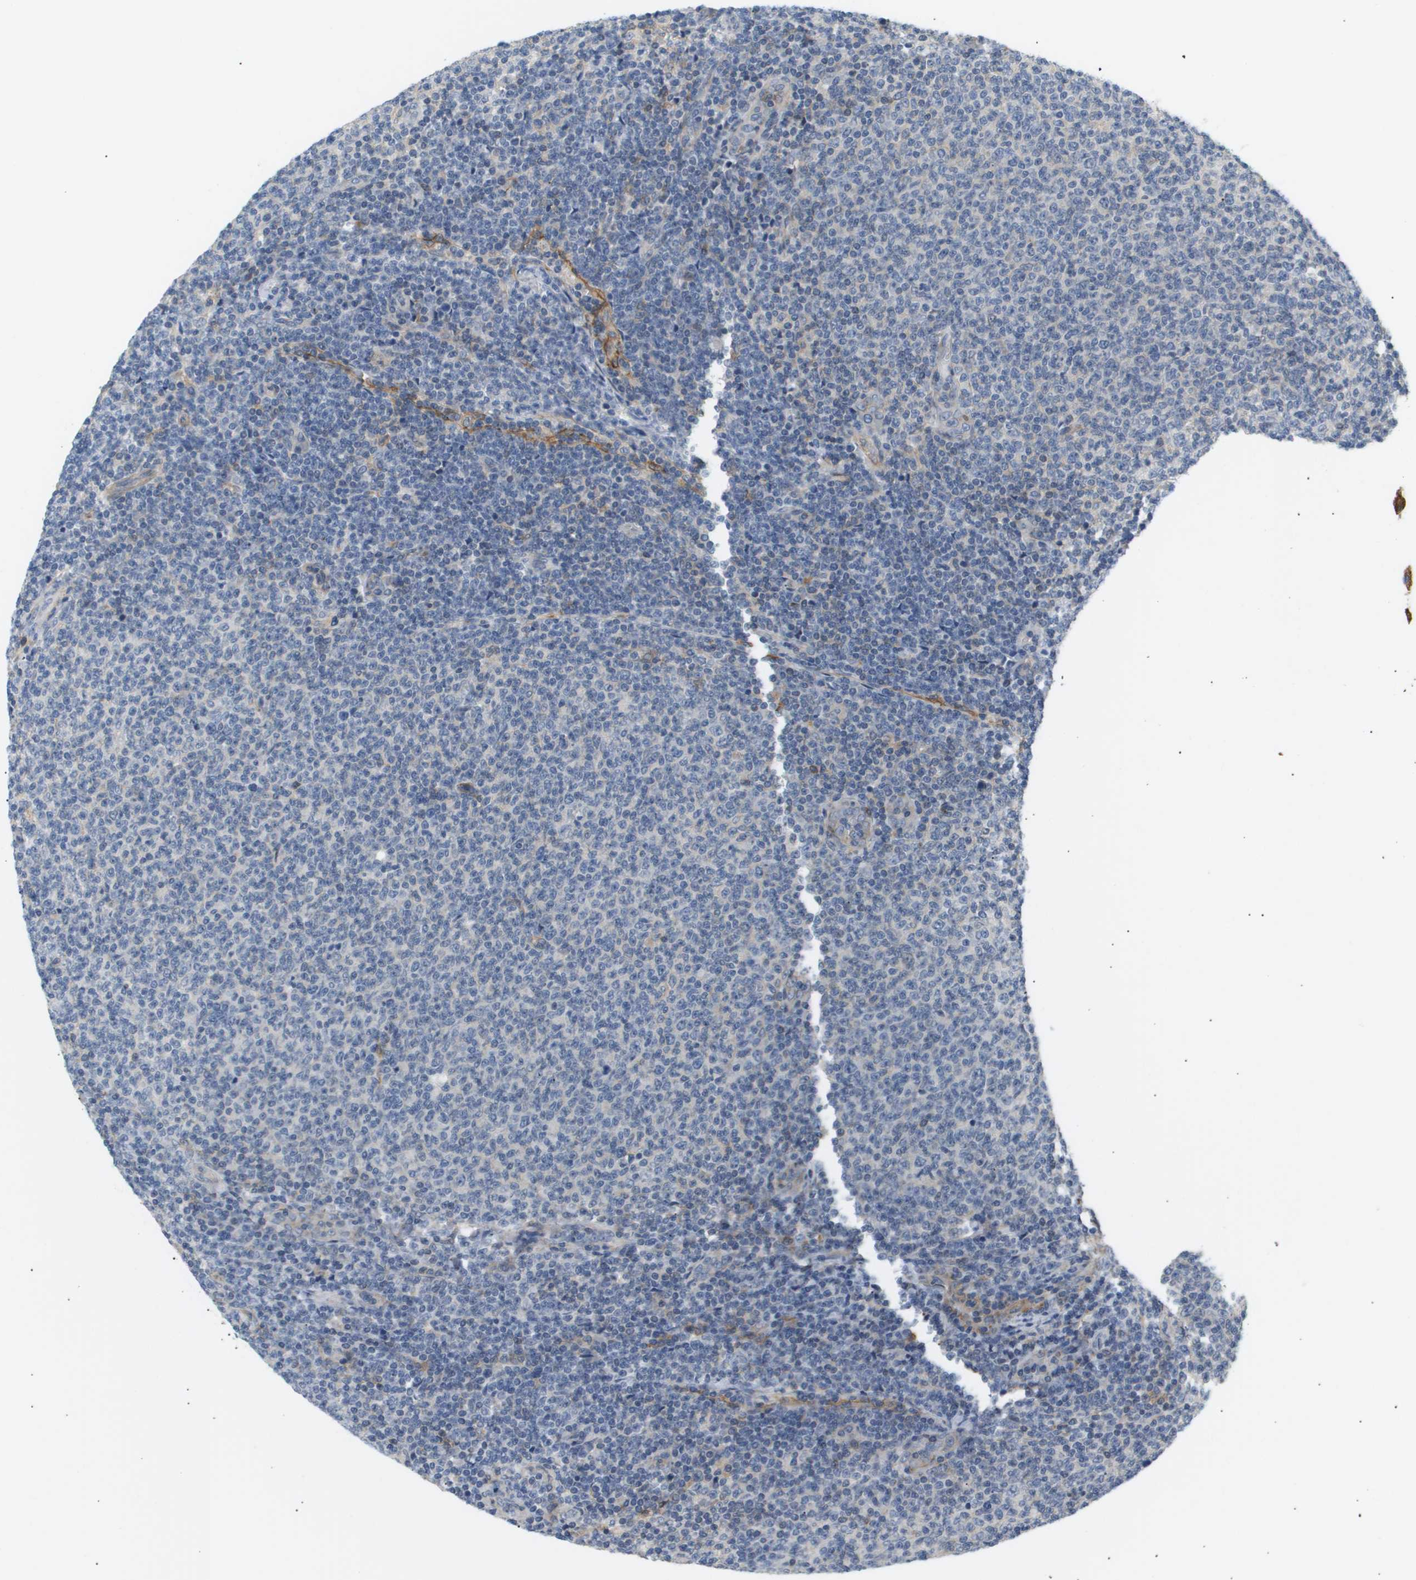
{"staining": {"intensity": "negative", "quantity": "none", "location": "none"}, "tissue": "lymphoma", "cell_type": "Tumor cells", "image_type": "cancer", "snomed": [{"axis": "morphology", "description": "Malignant lymphoma, non-Hodgkin's type, Low grade"}, {"axis": "topography", "description": "Lymph node"}], "caption": "Tumor cells show no significant protein expression in lymphoma.", "gene": "CORO2B", "patient": {"sex": "male", "age": 66}}